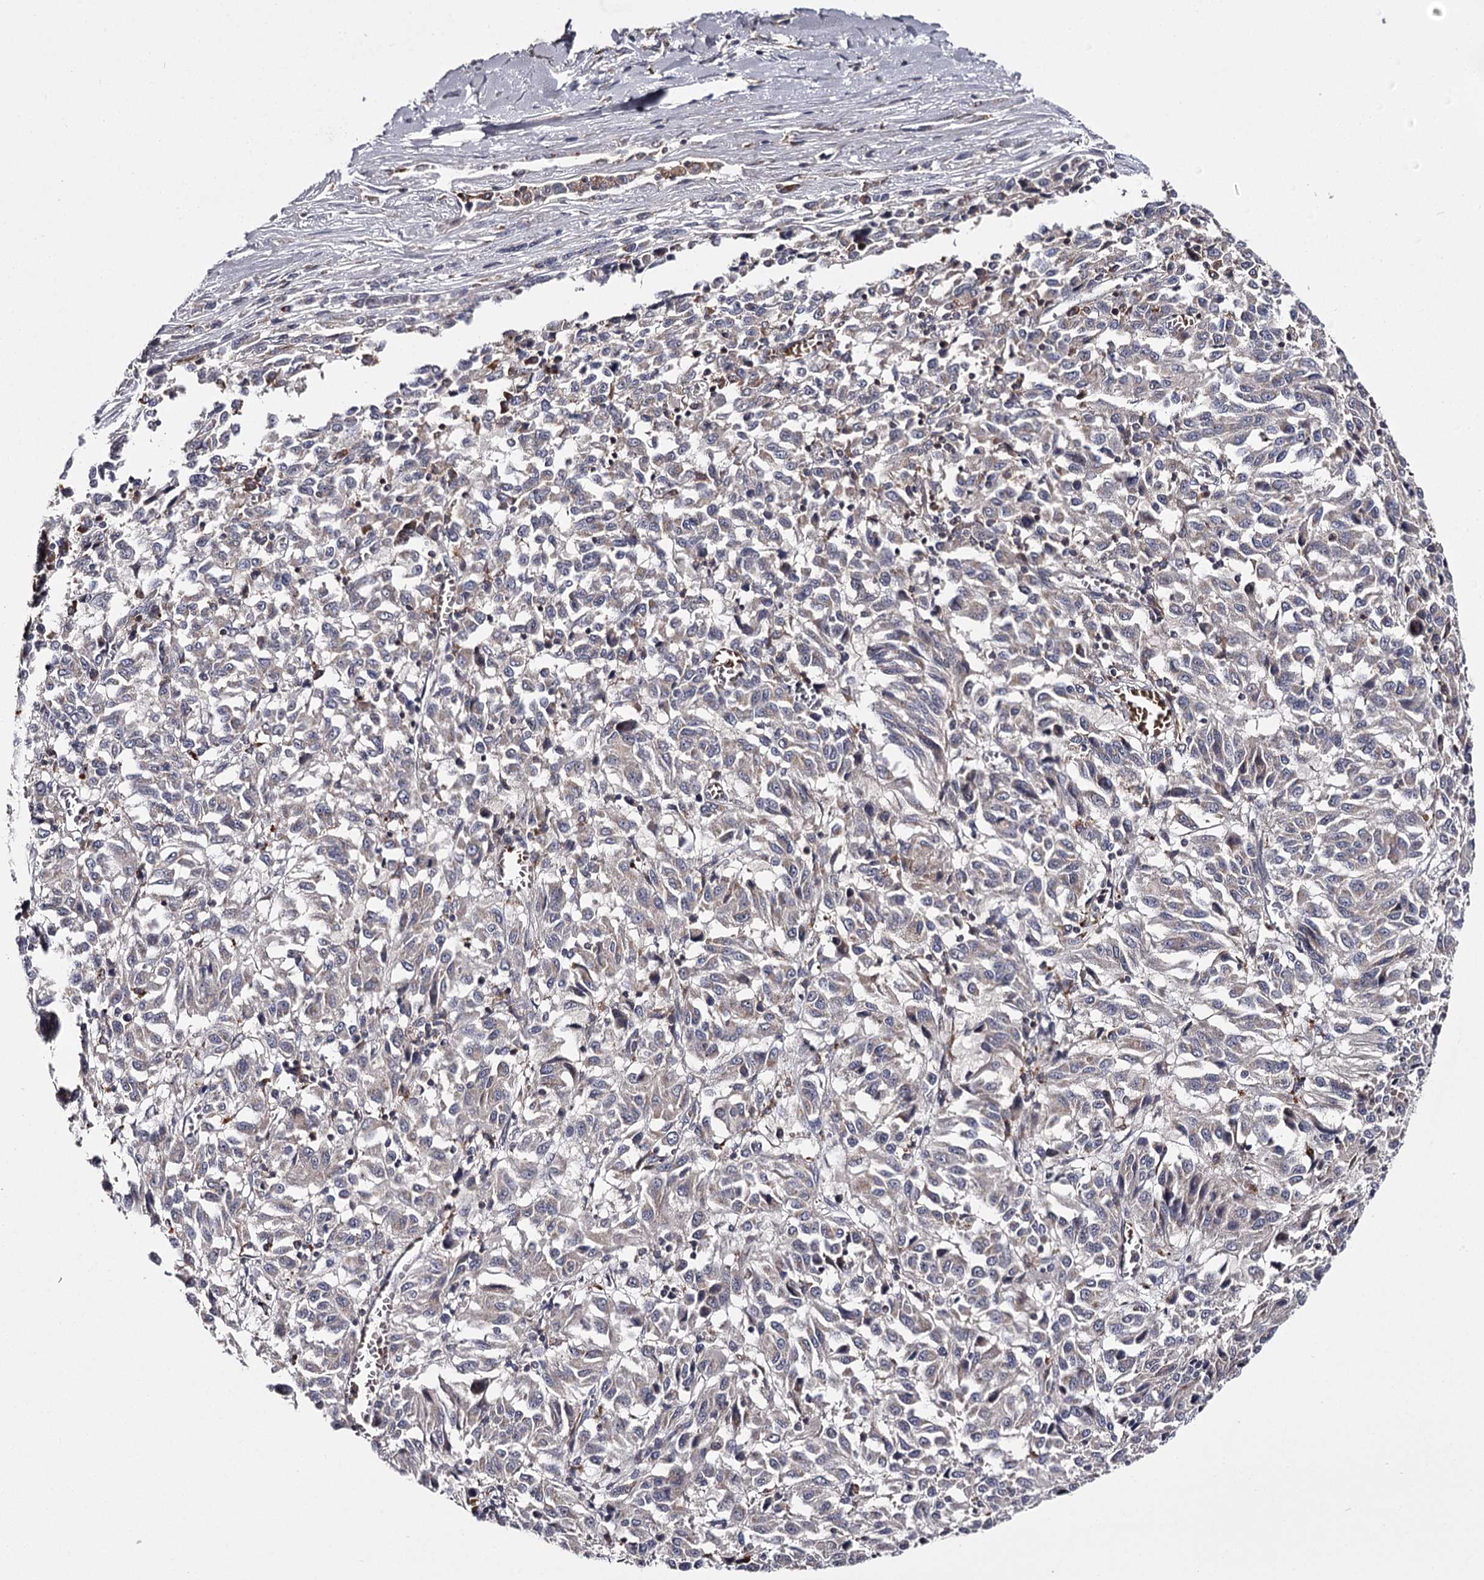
{"staining": {"intensity": "negative", "quantity": "none", "location": "none"}, "tissue": "melanoma", "cell_type": "Tumor cells", "image_type": "cancer", "snomed": [{"axis": "morphology", "description": "Malignant melanoma, Metastatic site"}, {"axis": "topography", "description": "Lung"}], "caption": "Immunohistochemistry (IHC) of human melanoma shows no positivity in tumor cells. Brightfield microscopy of IHC stained with DAB (3,3'-diaminobenzidine) (brown) and hematoxylin (blue), captured at high magnification.", "gene": "RASSF6", "patient": {"sex": "male", "age": 64}}